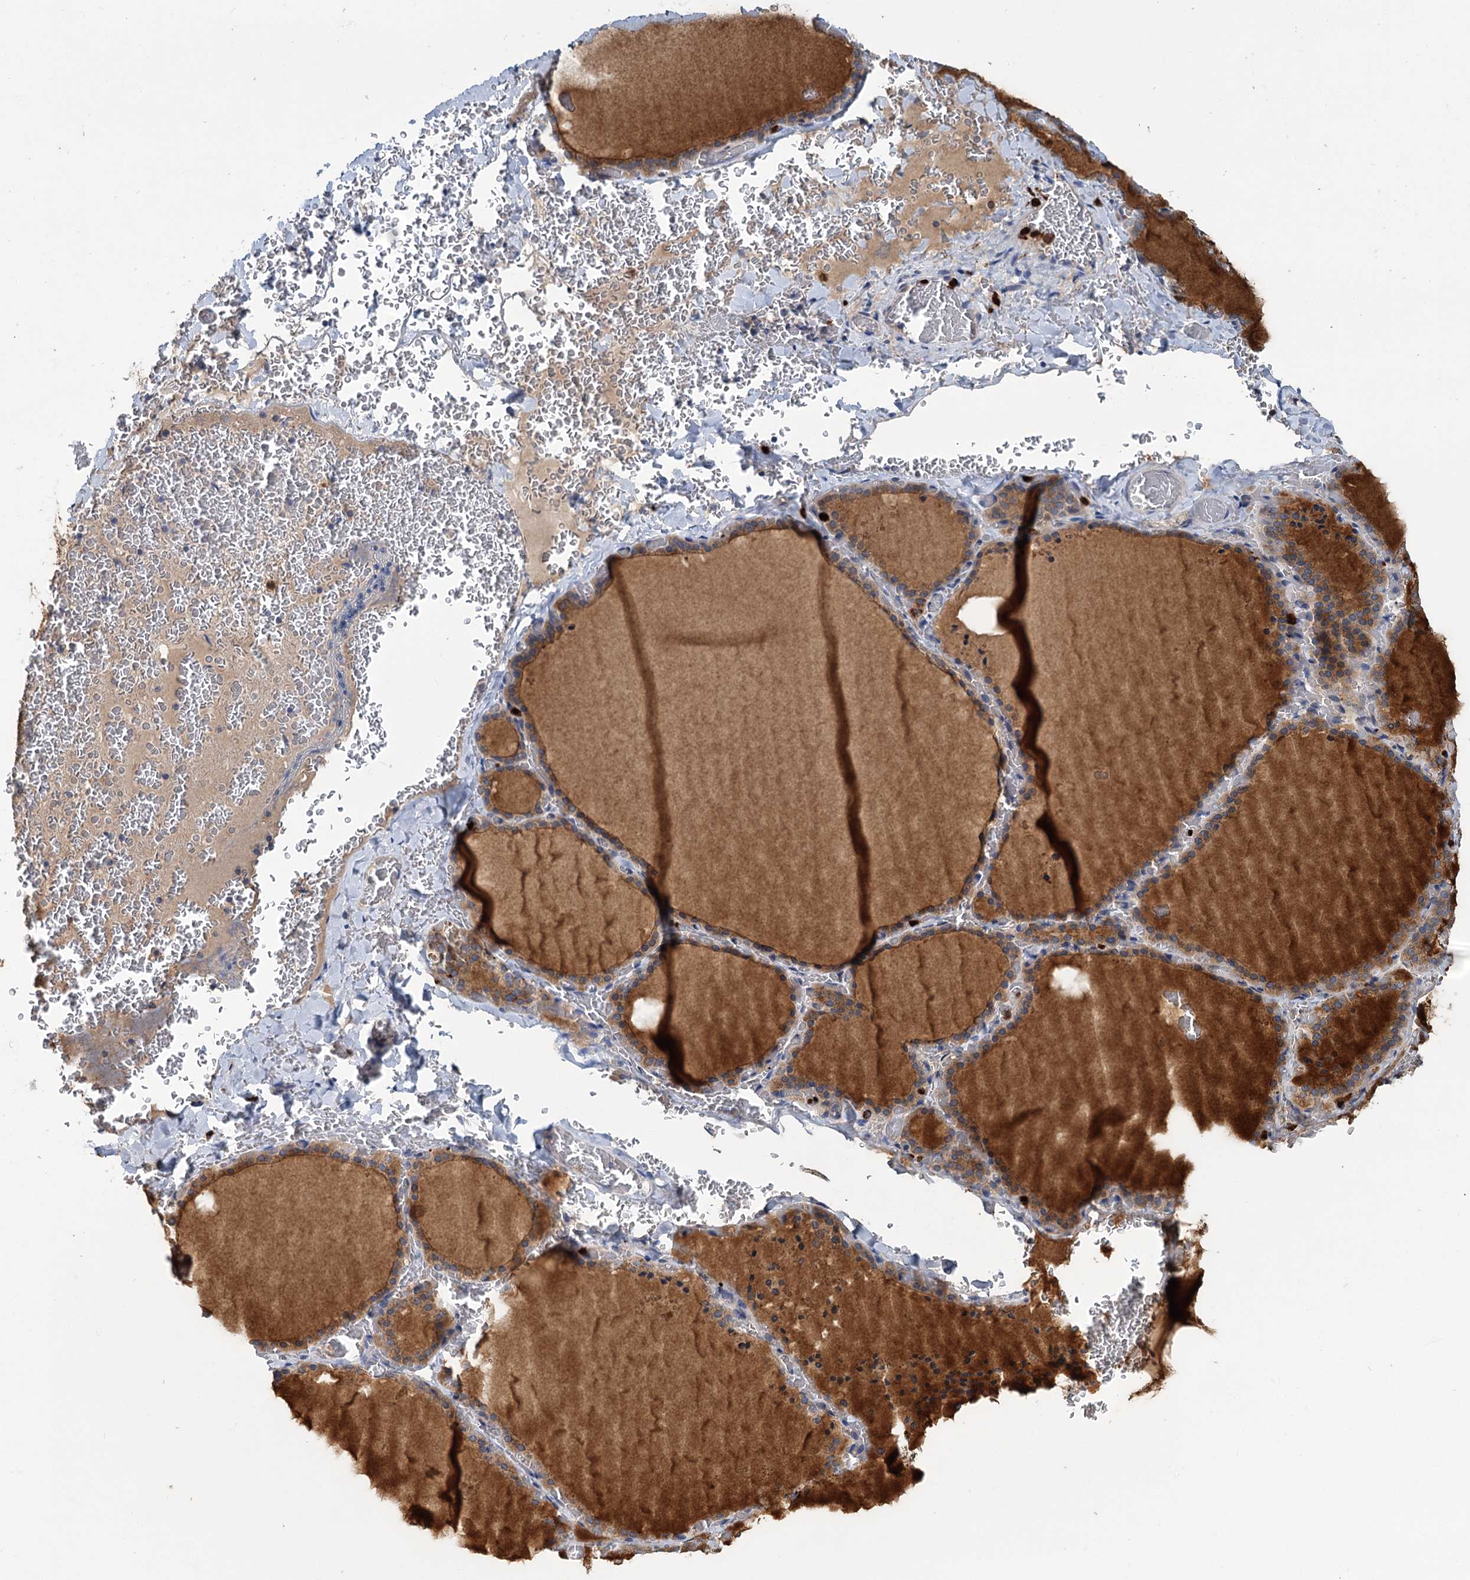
{"staining": {"intensity": "moderate", "quantity": ">75%", "location": "cytoplasmic/membranous"}, "tissue": "thyroid gland", "cell_type": "Glandular cells", "image_type": "normal", "snomed": [{"axis": "morphology", "description": "Normal tissue, NOS"}, {"axis": "topography", "description": "Thyroid gland"}], "caption": "This micrograph demonstrates immunohistochemistry staining of unremarkable human thyroid gland, with medium moderate cytoplasmic/membranous staining in about >75% of glandular cells.", "gene": "DYNC2H1", "patient": {"sex": "female", "age": 39}}